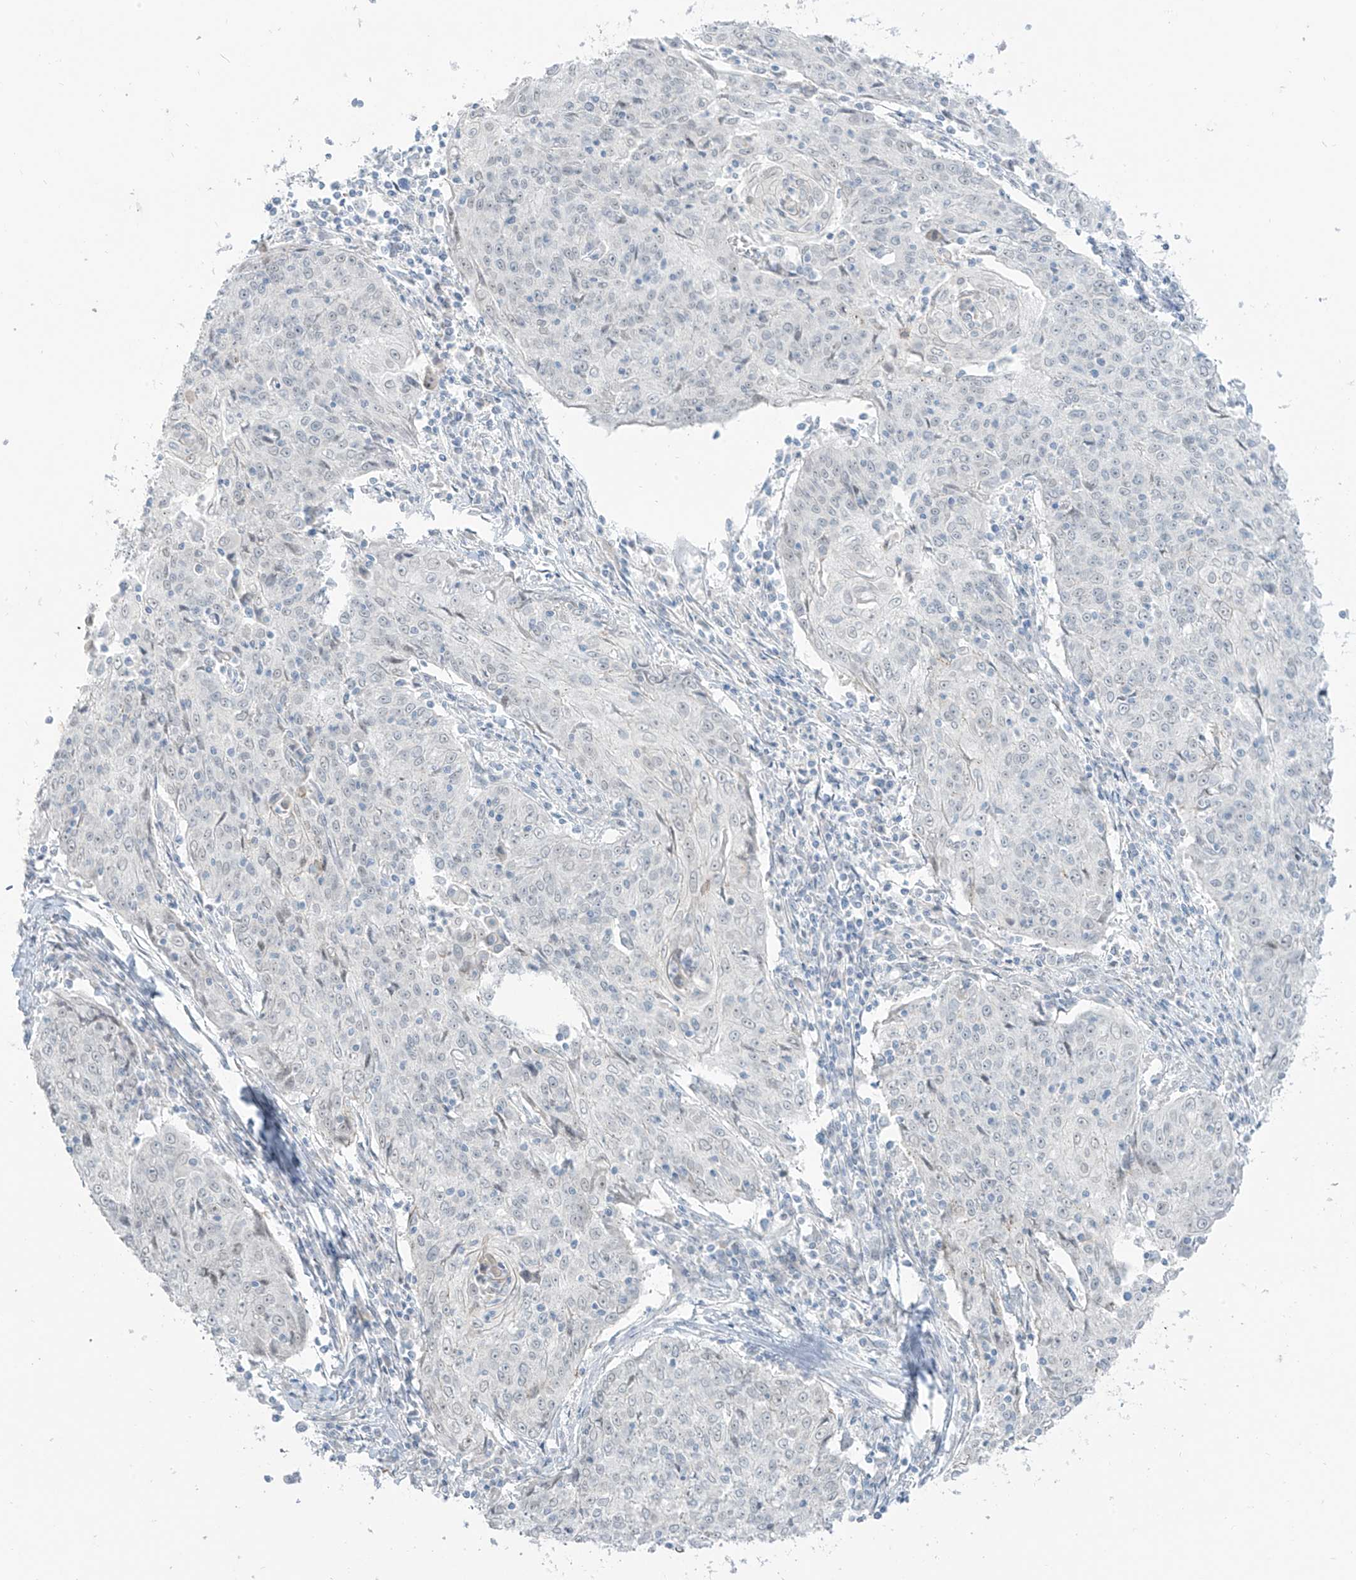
{"staining": {"intensity": "negative", "quantity": "none", "location": "none"}, "tissue": "cervical cancer", "cell_type": "Tumor cells", "image_type": "cancer", "snomed": [{"axis": "morphology", "description": "Squamous cell carcinoma, NOS"}, {"axis": "topography", "description": "Cervix"}], "caption": "There is no significant expression in tumor cells of cervical cancer (squamous cell carcinoma). The staining is performed using DAB (3,3'-diaminobenzidine) brown chromogen with nuclei counter-stained in using hematoxylin.", "gene": "PRDM6", "patient": {"sex": "female", "age": 48}}